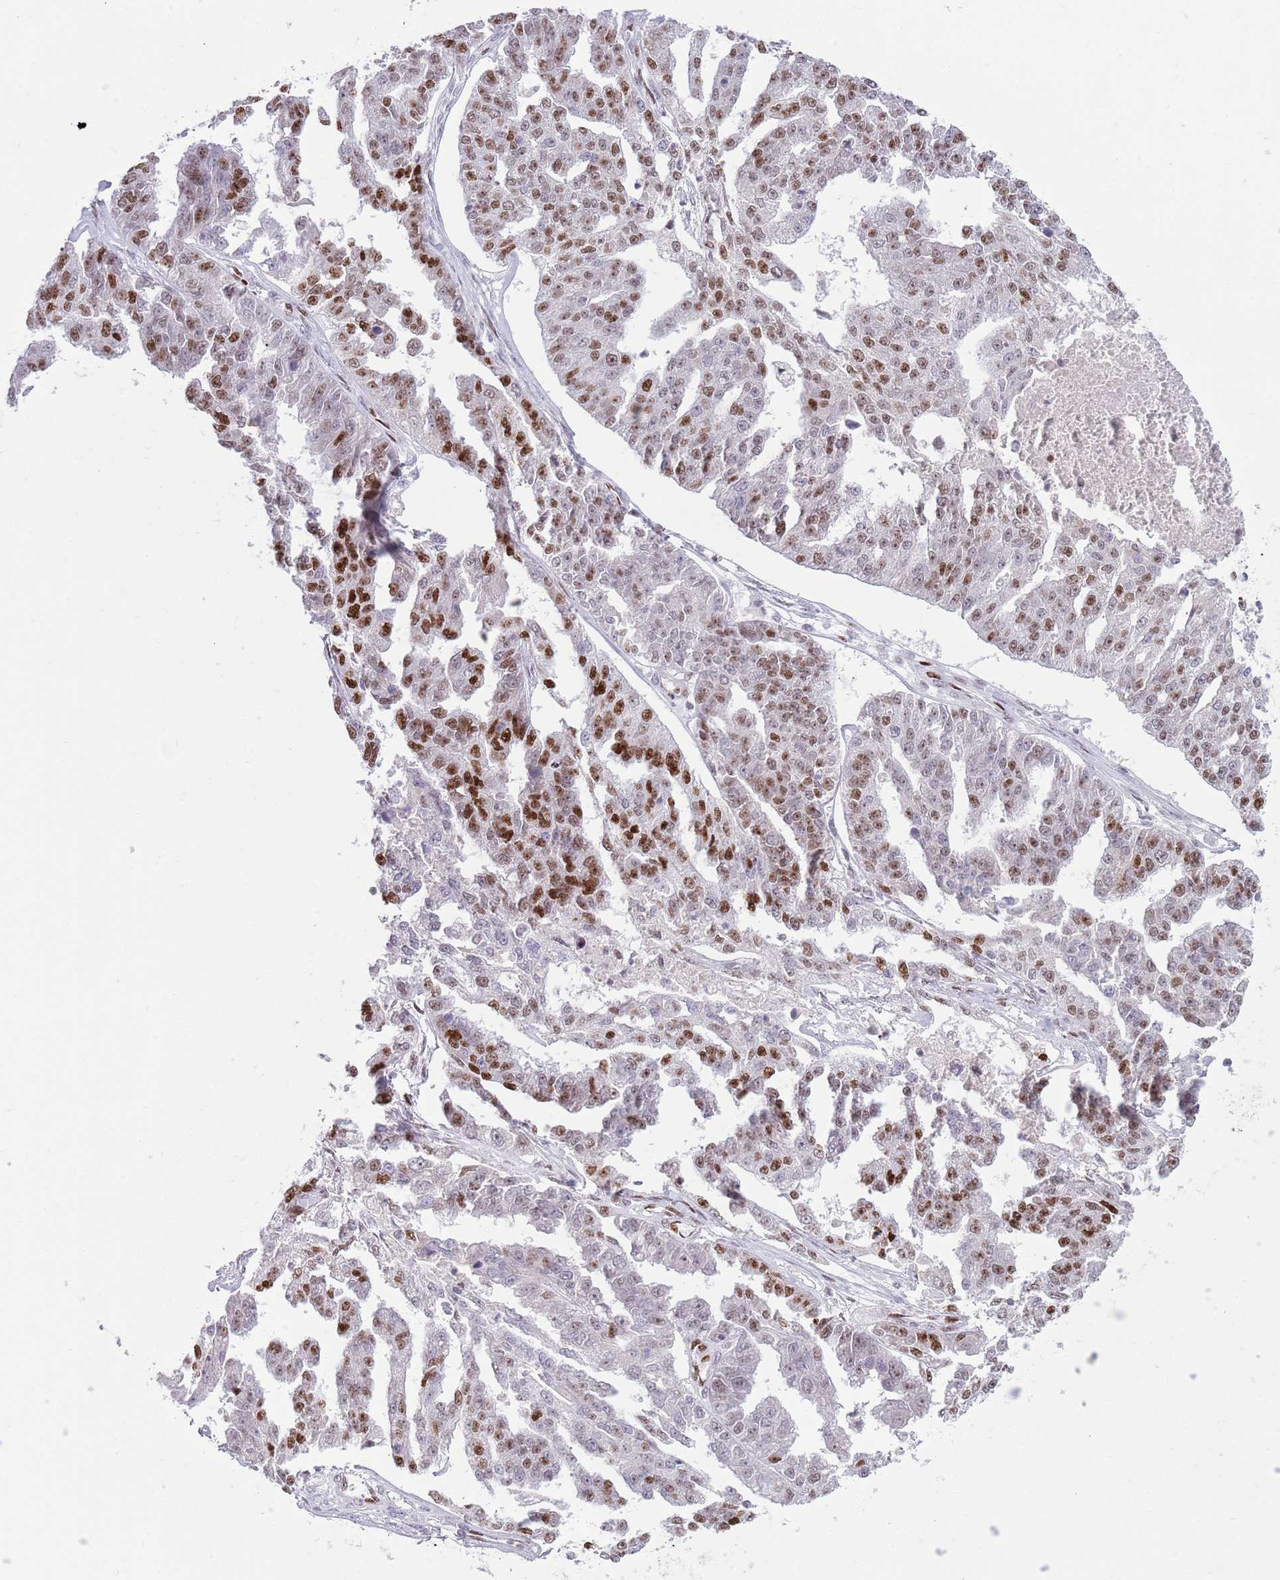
{"staining": {"intensity": "strong", "quantity": "25%-75%", "location": "nuclear"}, "tissue": "ovarian cancer", "cell_type": "Tumor cells", "image_type": "cancer", "snomed": [{"axis": "morphology", "description": "Cystadenocarcinoma, serous, NOS"}, {"axis": "topography", "description": "Ovary"}], "caption": "Immunohistochemistry of human ovarian serous cystadenocarcinoma displays high levels of strong nuclear positivity in about 25%-75% of tumor cells.", "gene": "MFSD10", "patient": {"sex": "female", "age": 58}}